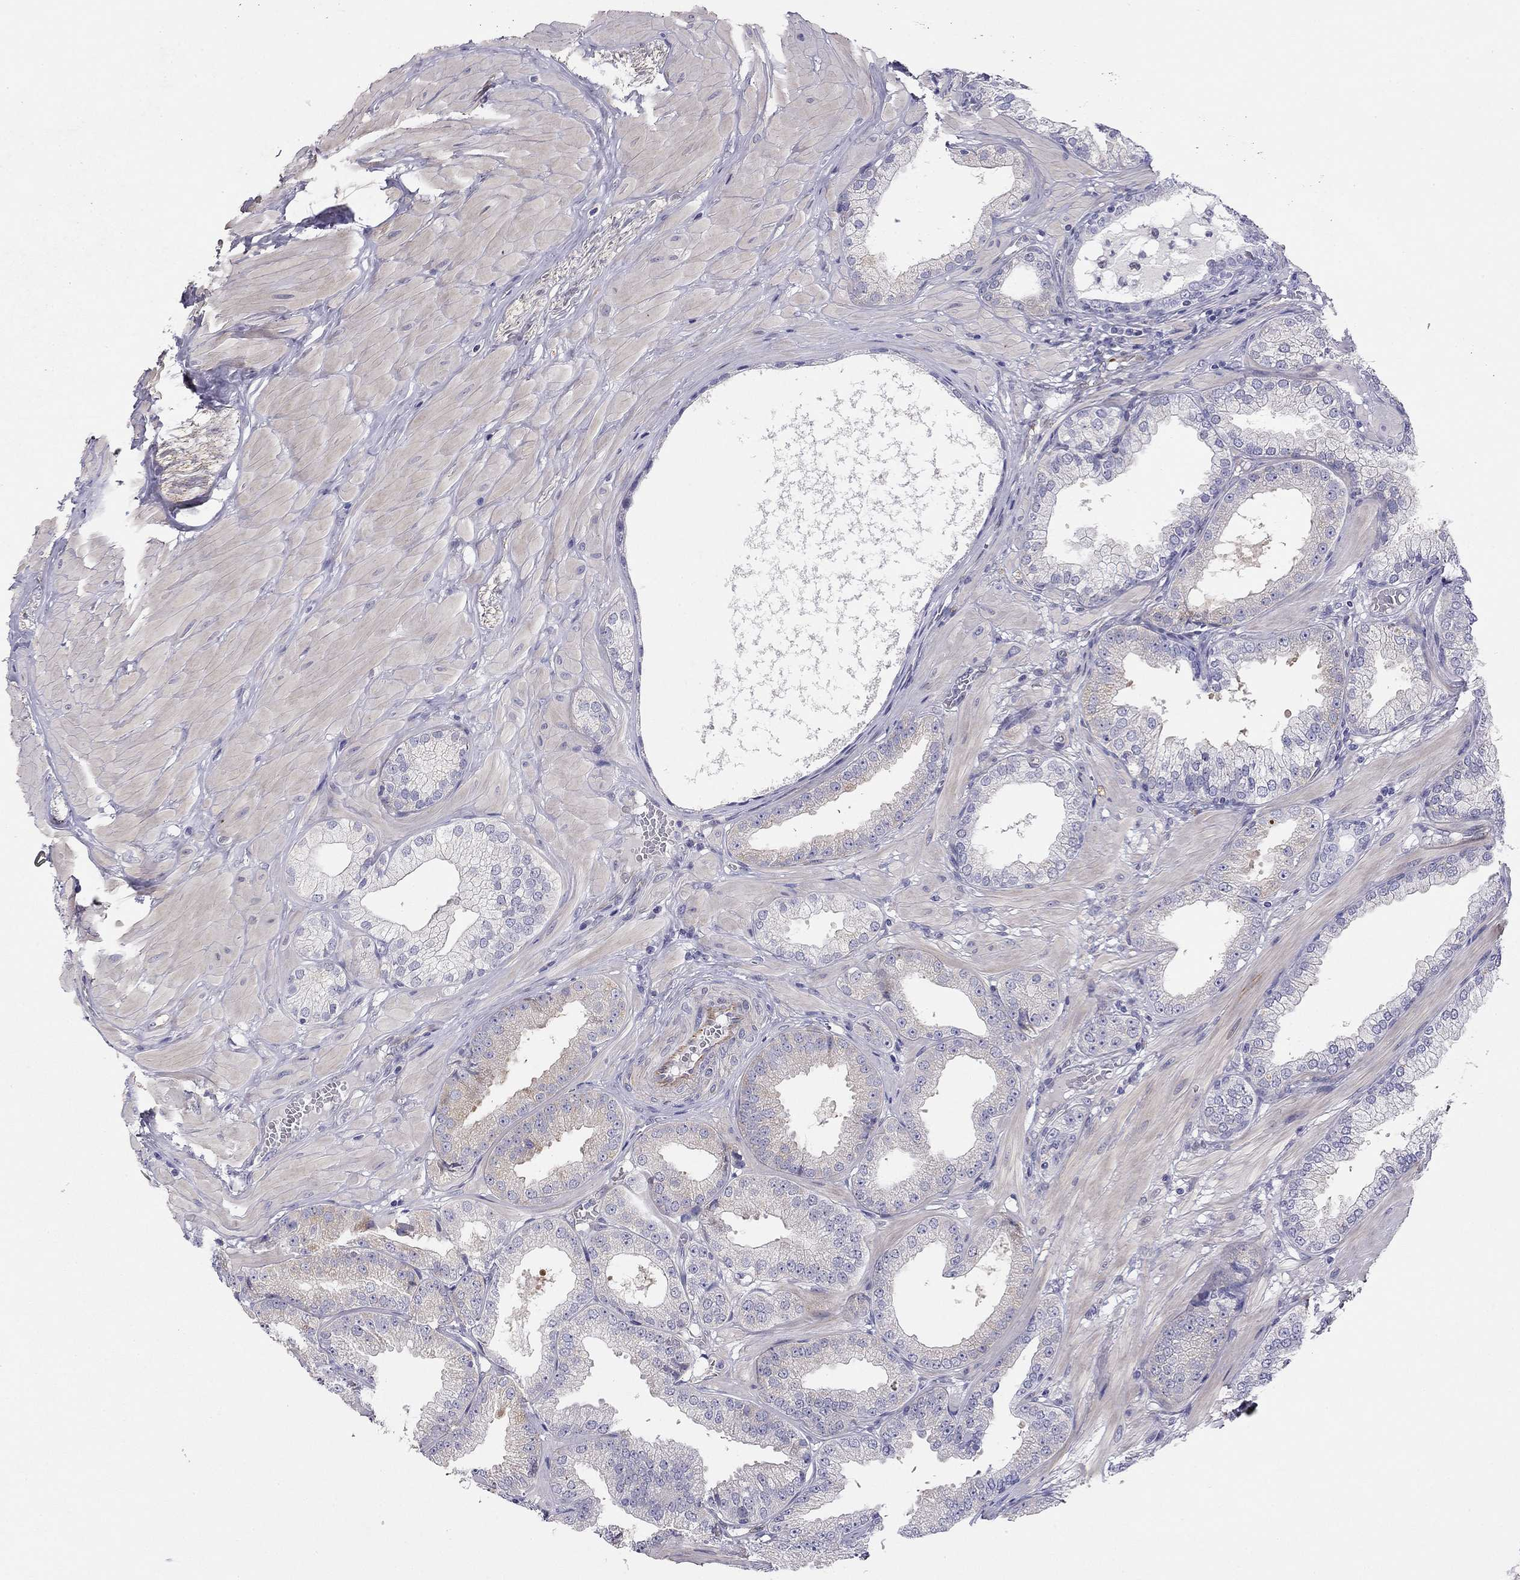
{"staining": {"intensity": "moderate", "quantity": "<25%", "location": "cytoplasmic/membranous"}, "tissue": "prostate cancer", "cell_type": "Tumor cells", "image_type": "cancer", "snomed": [{"axis": "morphology", "description": "Adenocarcinoma, Low grade"}, {"axis": "topography", "description": "Prostate"}], "caption": "Prostate cancer stained with DAB immunohistochemistry (IHC) reveals low levels of moderate cytoplasmic/membranous positivity in about <25% of tumor cells.", "gene": "RTL1", "patient": {"sex": "male", "age": 55}}